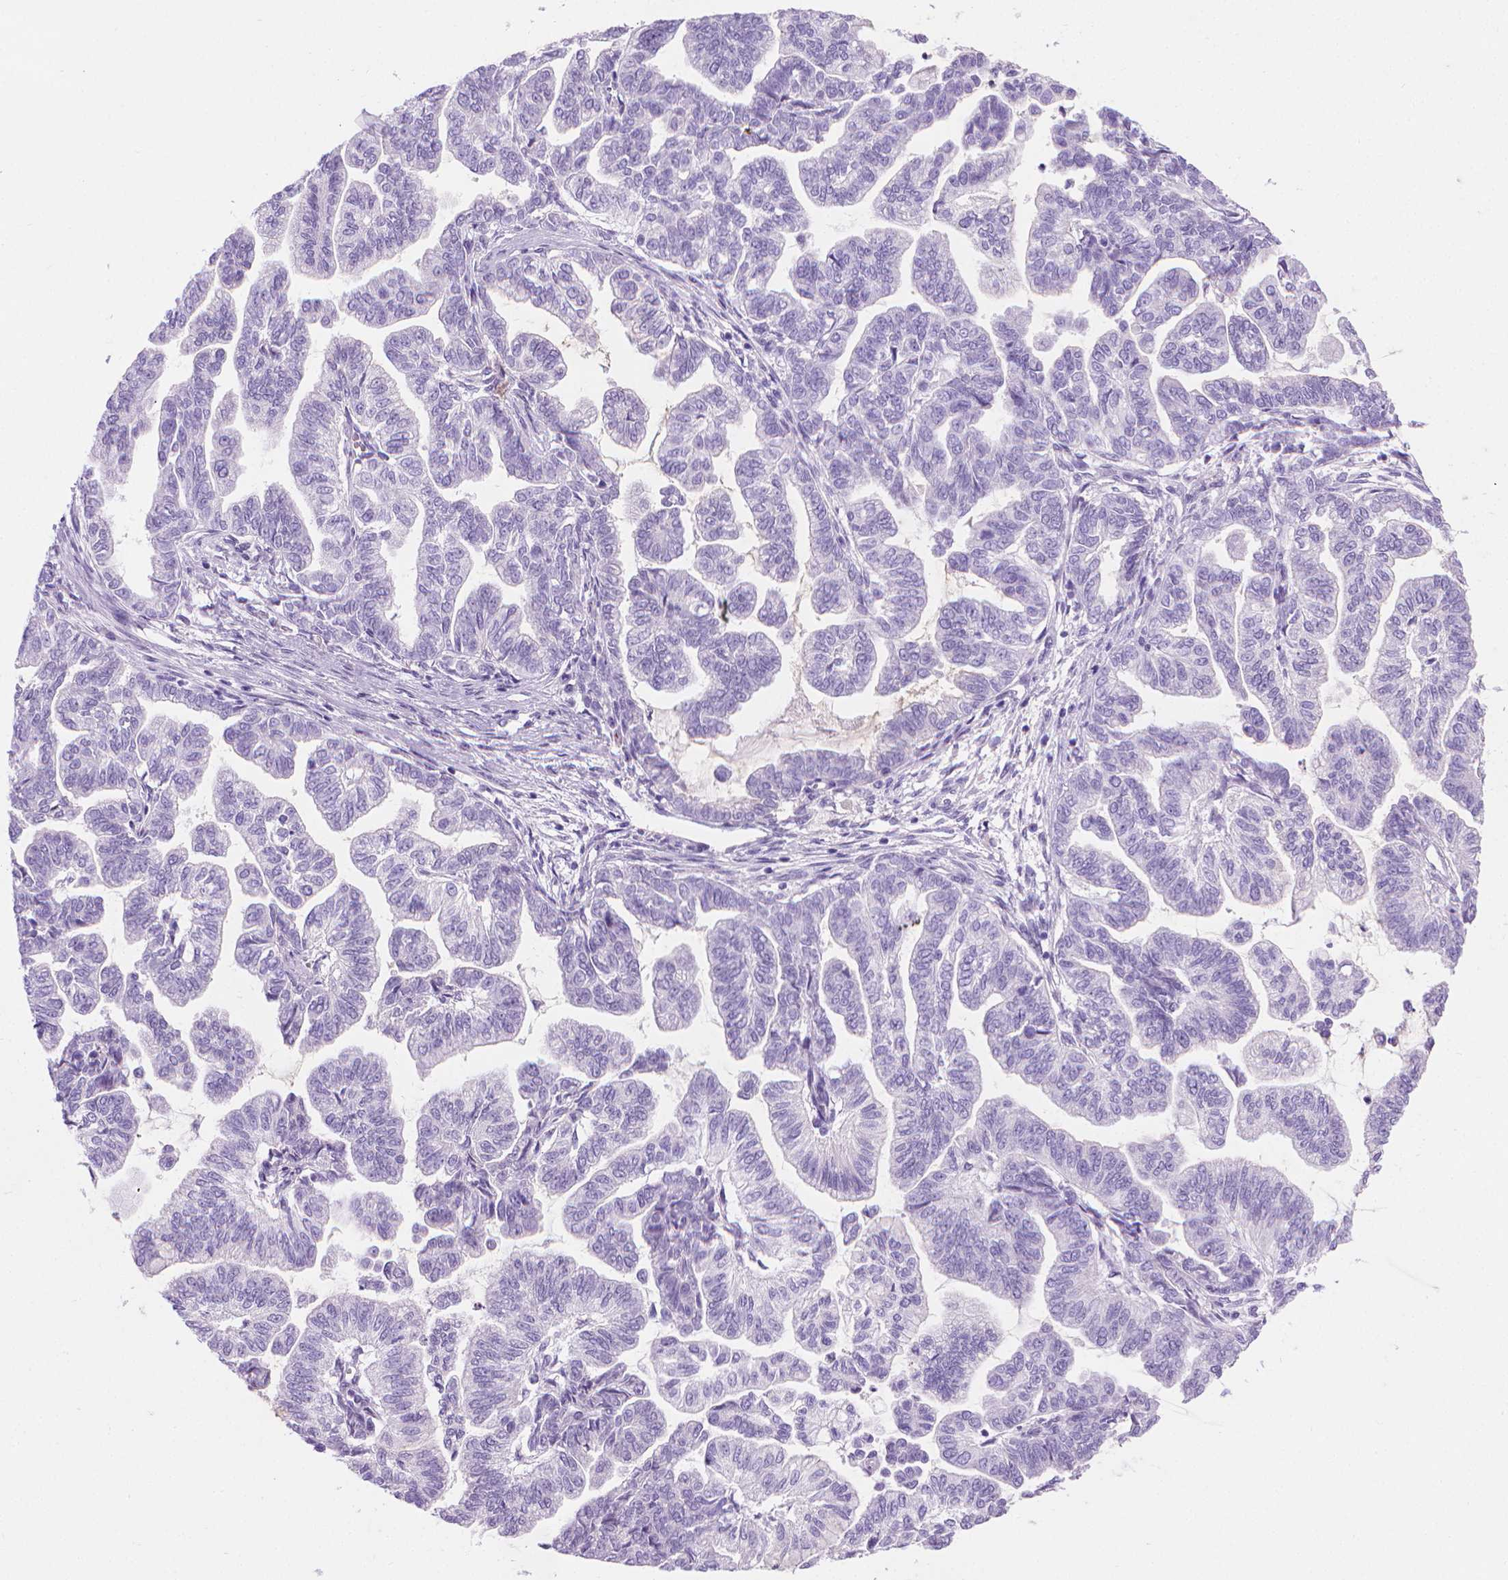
{"staining": {"intensity": "negative", "quantity": "none", "location": "none"}, "tissue": "stomach cancer", "cell_type": "Tumor cells", "image_type": "cancer", "snomed": [{"axis": "morphology", "description": "Adenocarcinoma, NOS"}, {"axis": "topography", "description": "Stomach"}], "caption": "The micrograph reveals no staining of tumor cells in adenocarcinoma (stomach). (DAB IHC visualized using brightfield microscopy, high magnification).", "gene": "CFAP52", "patient": {"sex": "male", "age": 83}}